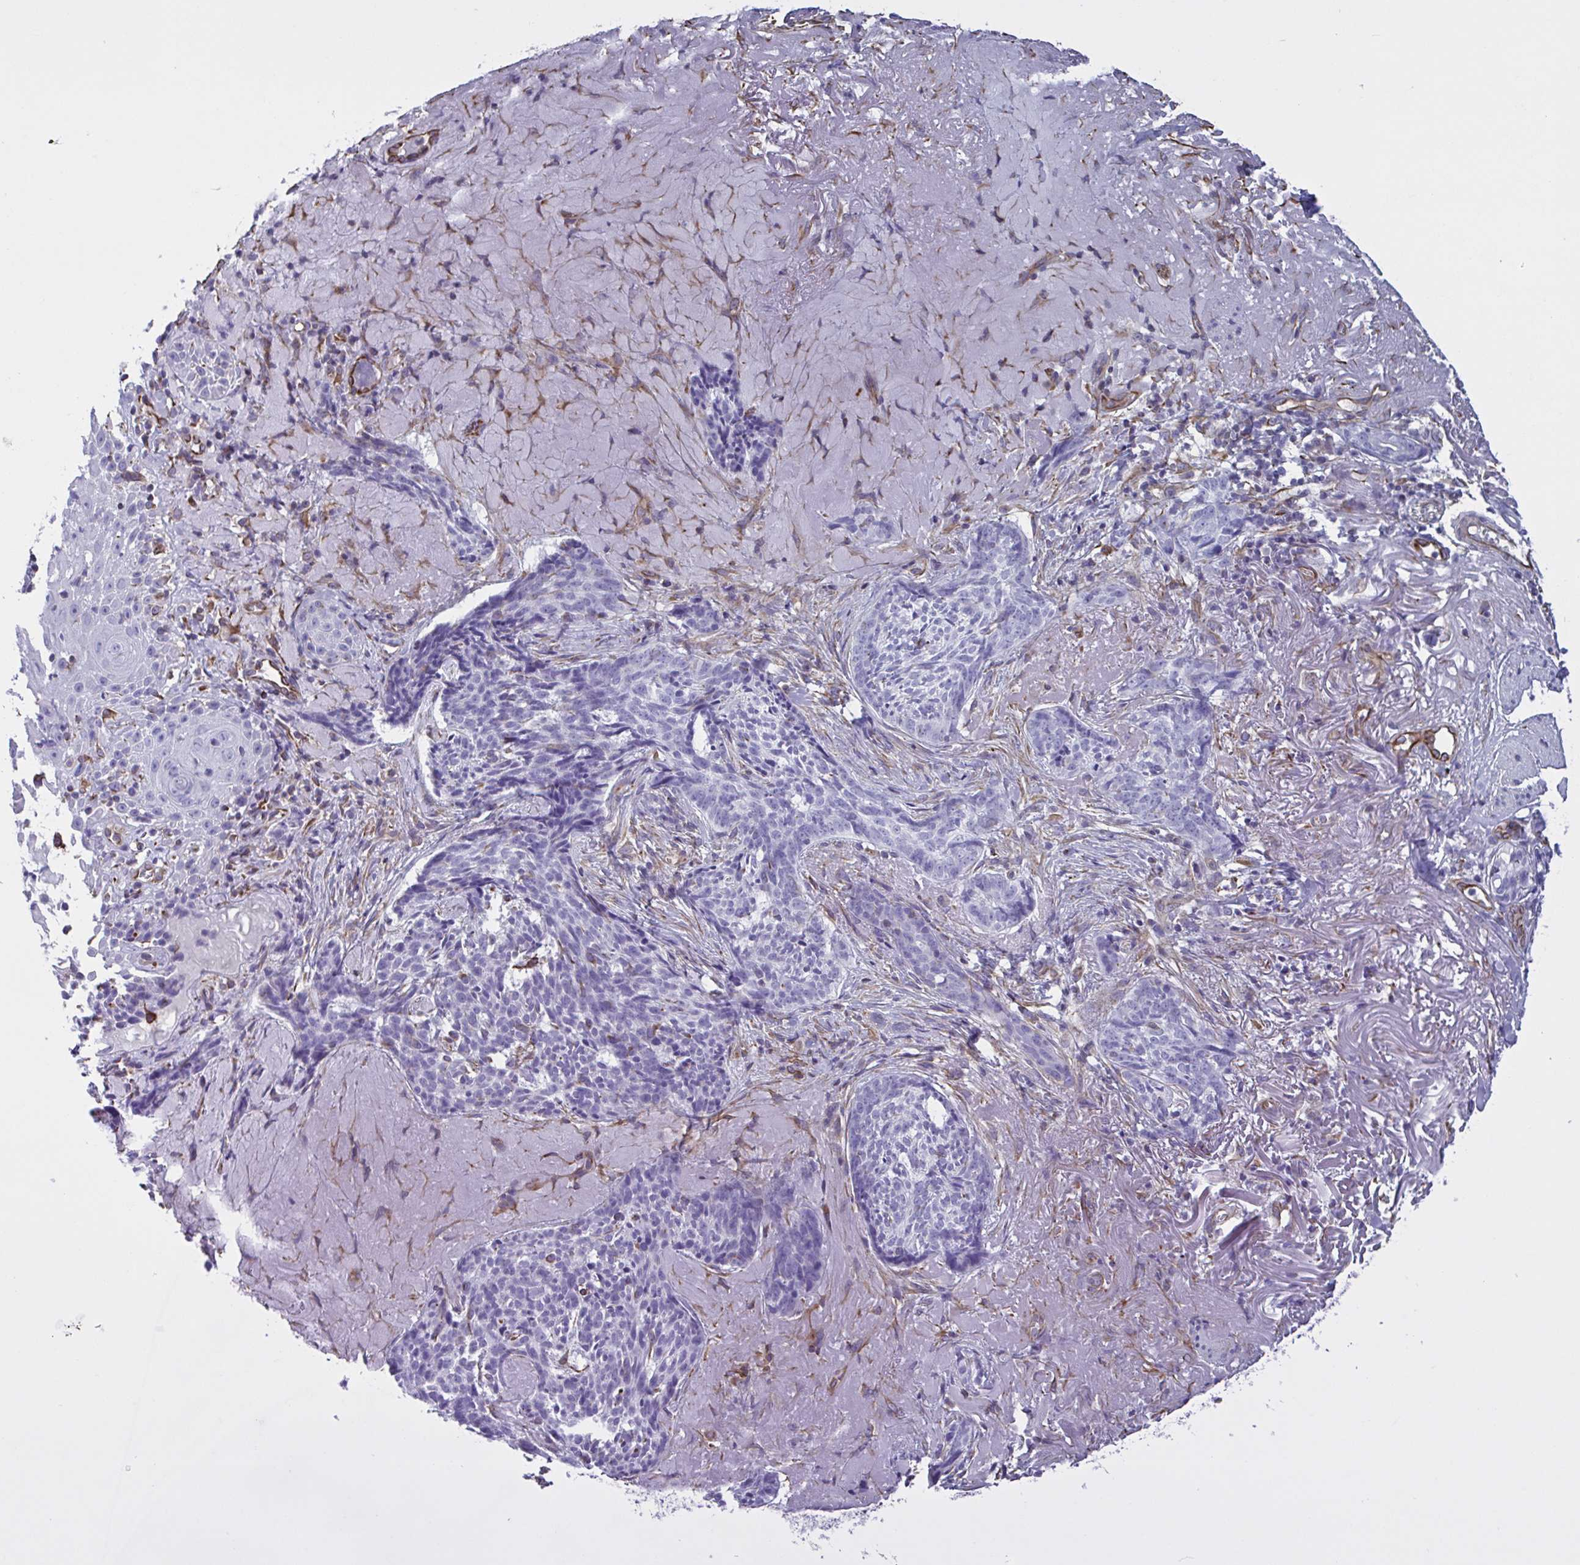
{"staining": {"intensity": "negative", "quantity": "none", "location": "none"}, "tissue": "skin cancer", "cell_type": "Tumor cells", "image_type": "cancer", "snomed": [{"axis": "morphology", "description": "Basal cell carcinoma"}, {"axis": "topography", "description": "Skin"}, {"axis": "topography", "description": "Skin of face"}], "caption": "Immunohistochemistry (IHC) histopathology image of skin basal cell carcinoma stained for a protein (brown), which demonstrates no staining in tumor cells.", "gene": "TMEM86B", "patient": {"sex": "female", "age": 95}}